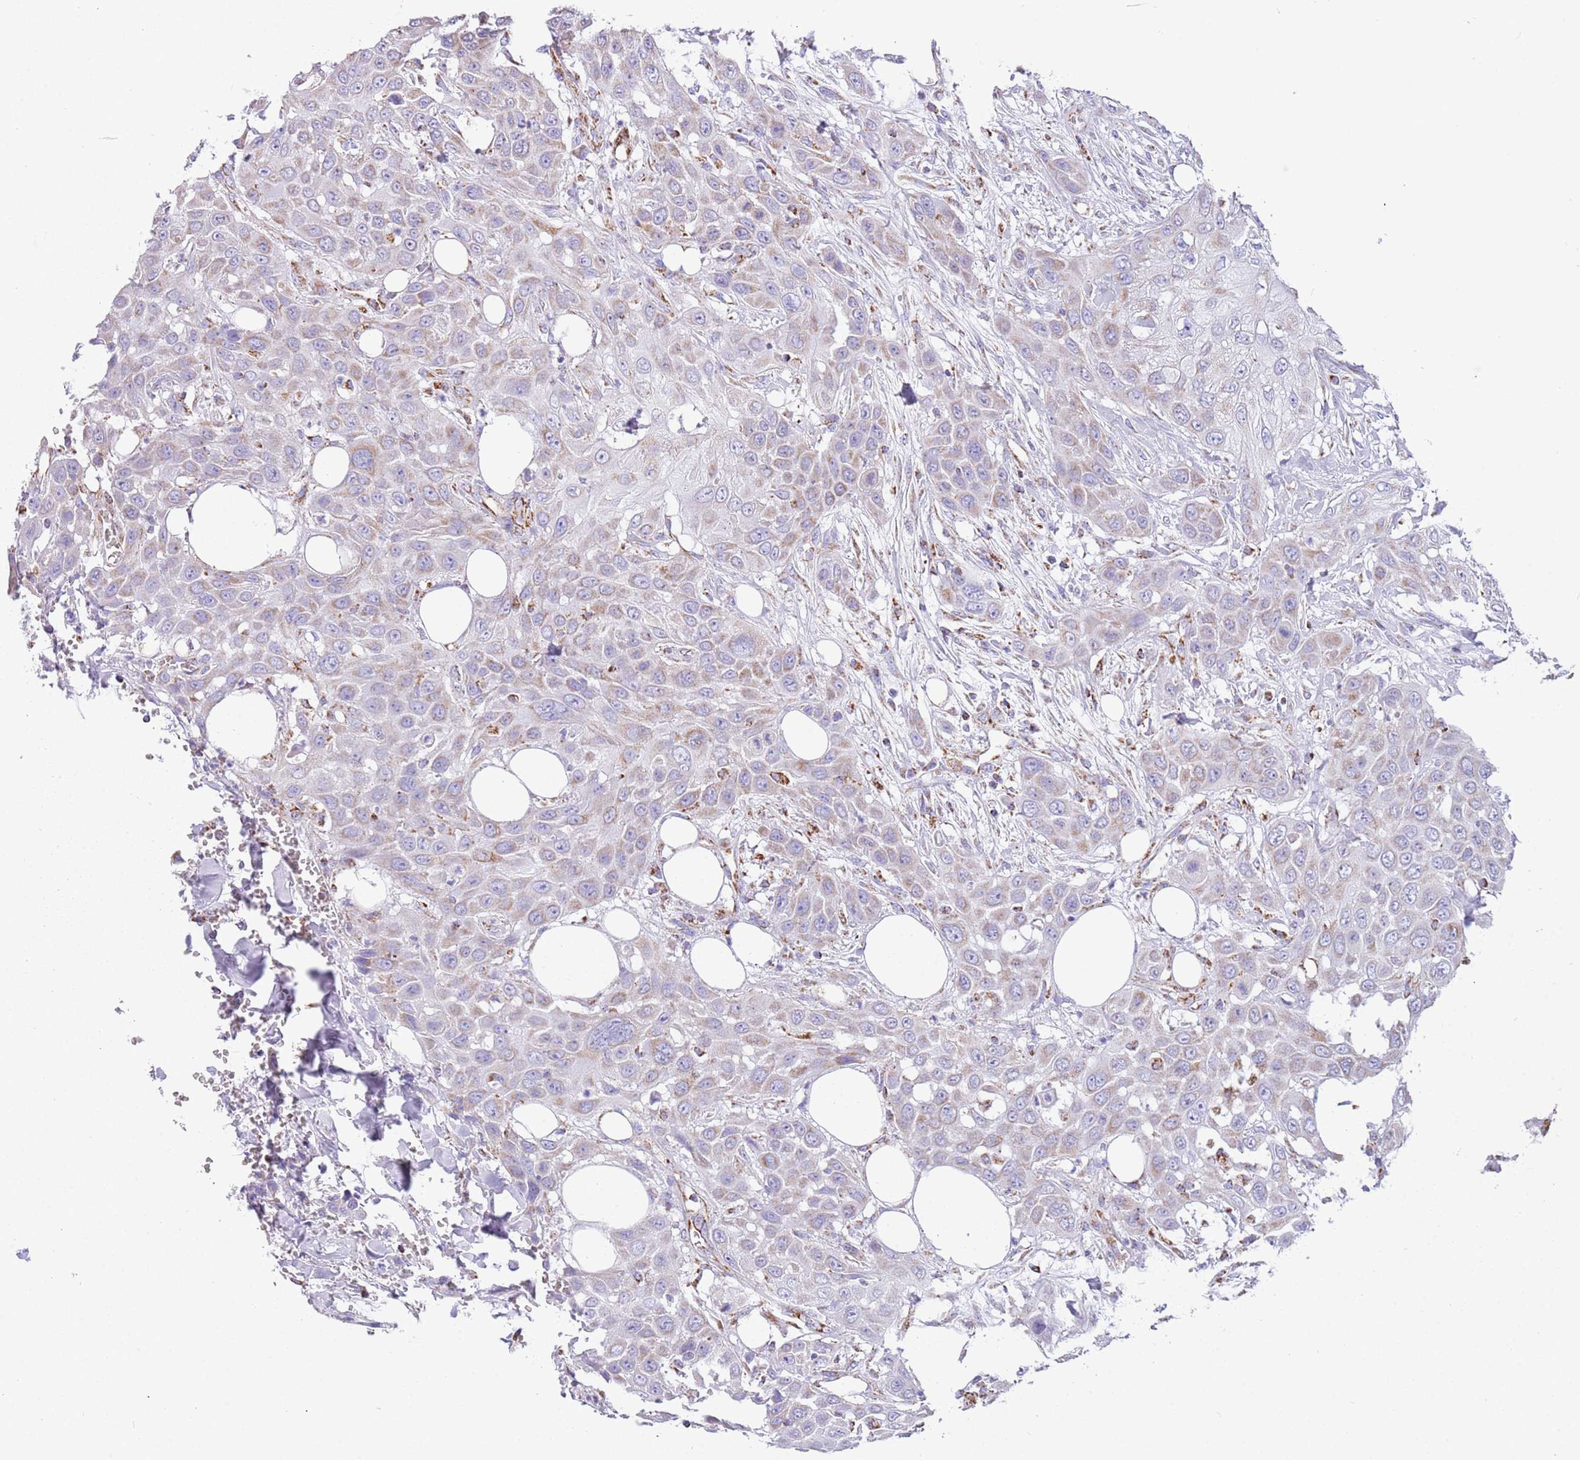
{"staining": {"intensity": "weak", "quantity": "<25%", "location": "cytoplasmic/membranous"}, "tissue": "head and neck cancer", "cell_type": "Tumor cells", "image_type": "cancer", "snomed": [{"axis": "morphology", "description": "Squamous cell carcinoma, NOS"}, {"axis": "topography", "description": "Head-Neck"}], "caption": "IHC of head and neck cancer shows no positivity in tumor cells.", "gene": "SUCLG2", "patient": {"sex": "male", "age": 81}}